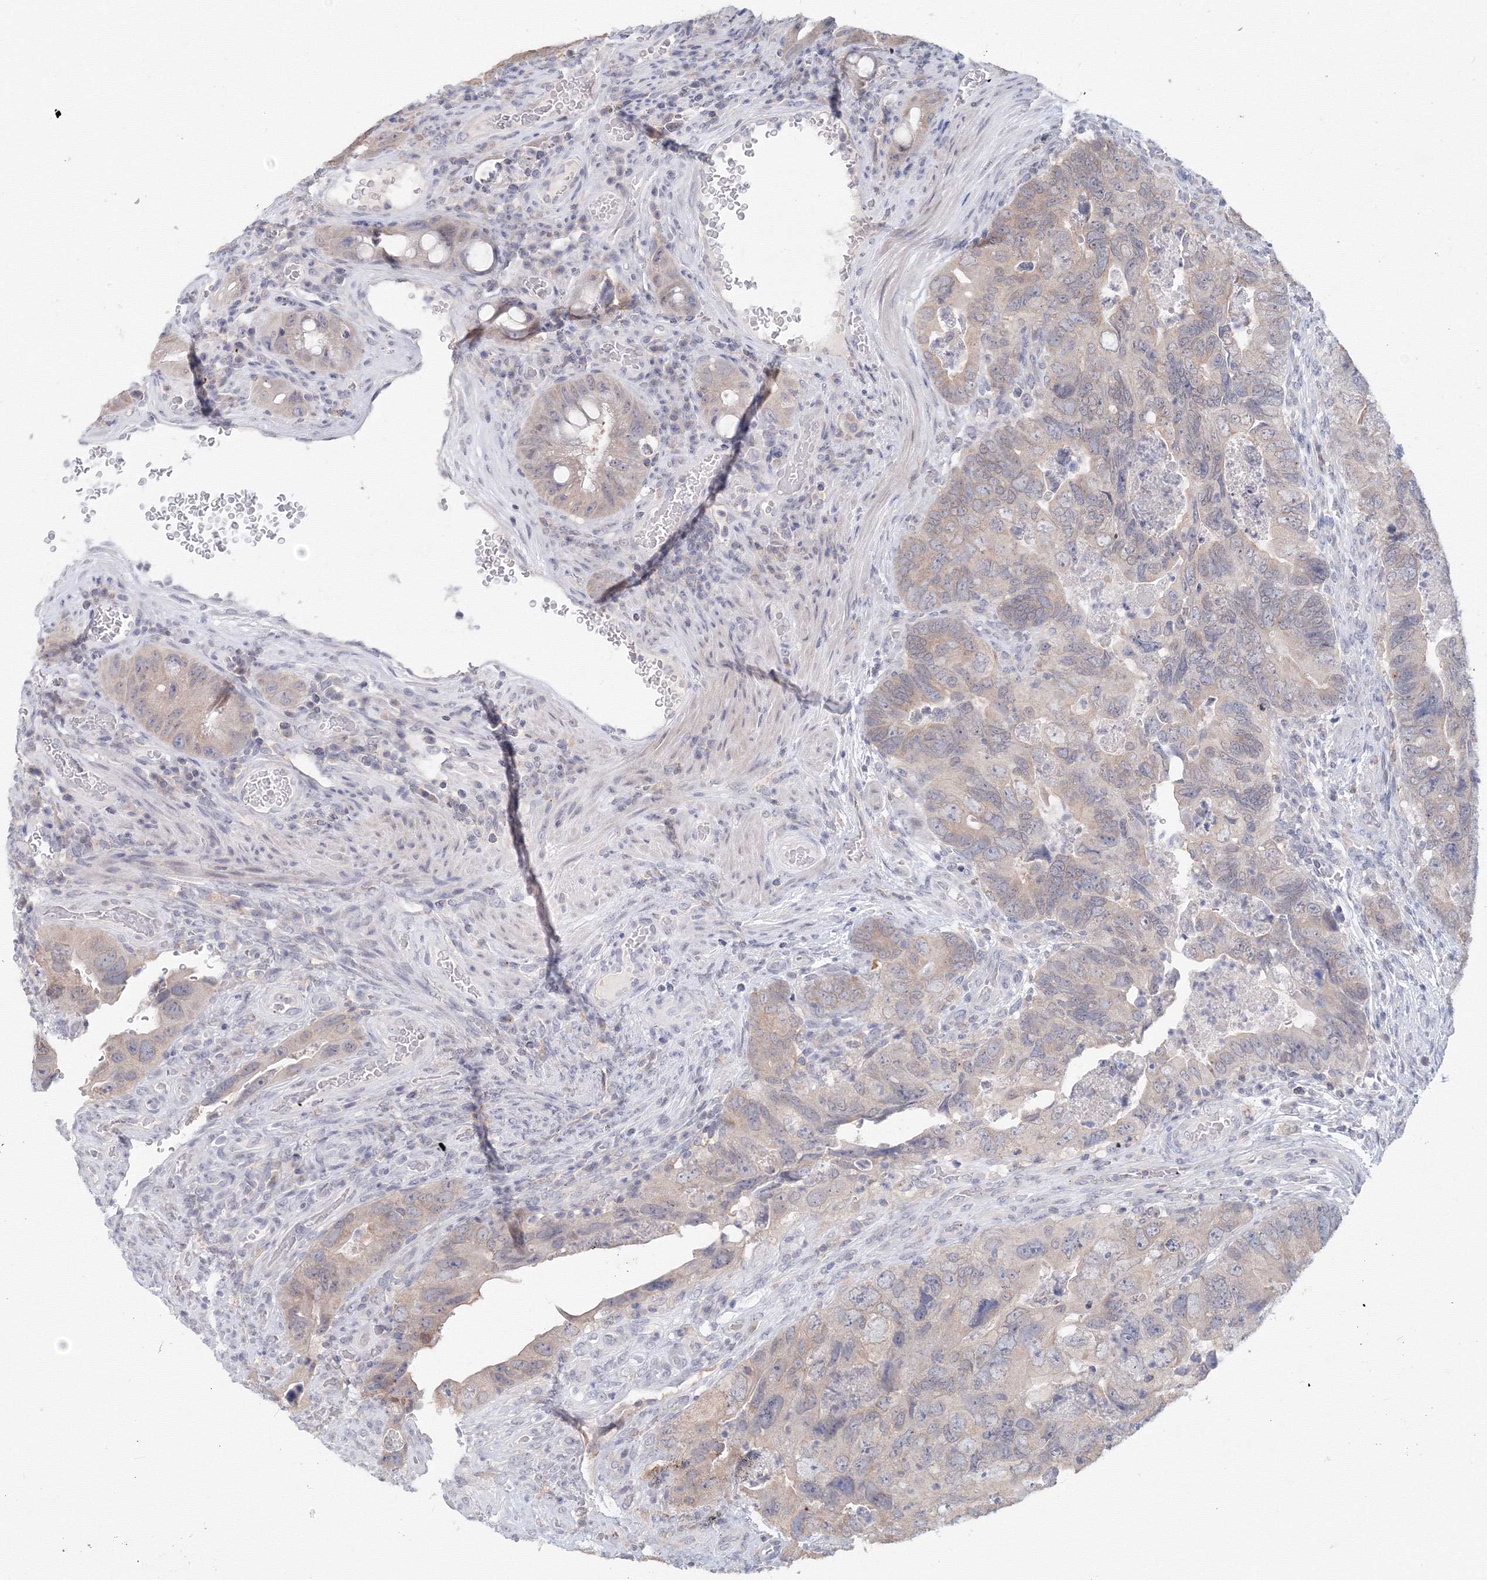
{"staining": {"intensity": "weak", "quantity": "<25%", "location": "cytoplasmic/membranous"}, "tissue": "colorectal cancer", "cell_type": "Tumor cells", "image_type": "cancer", "snomed": [{"axis": "morphology", "description": "Adenocarcinoma, NOS"}, {"axis": "topography", "description": "Rectum"}], "caption": "Image shows no significant protein positivity in tumor cells of colorectal cancer (adenocarcinoma).", "gene": "SLC7A7", "patient": {"sex": "male", "age": 63}}